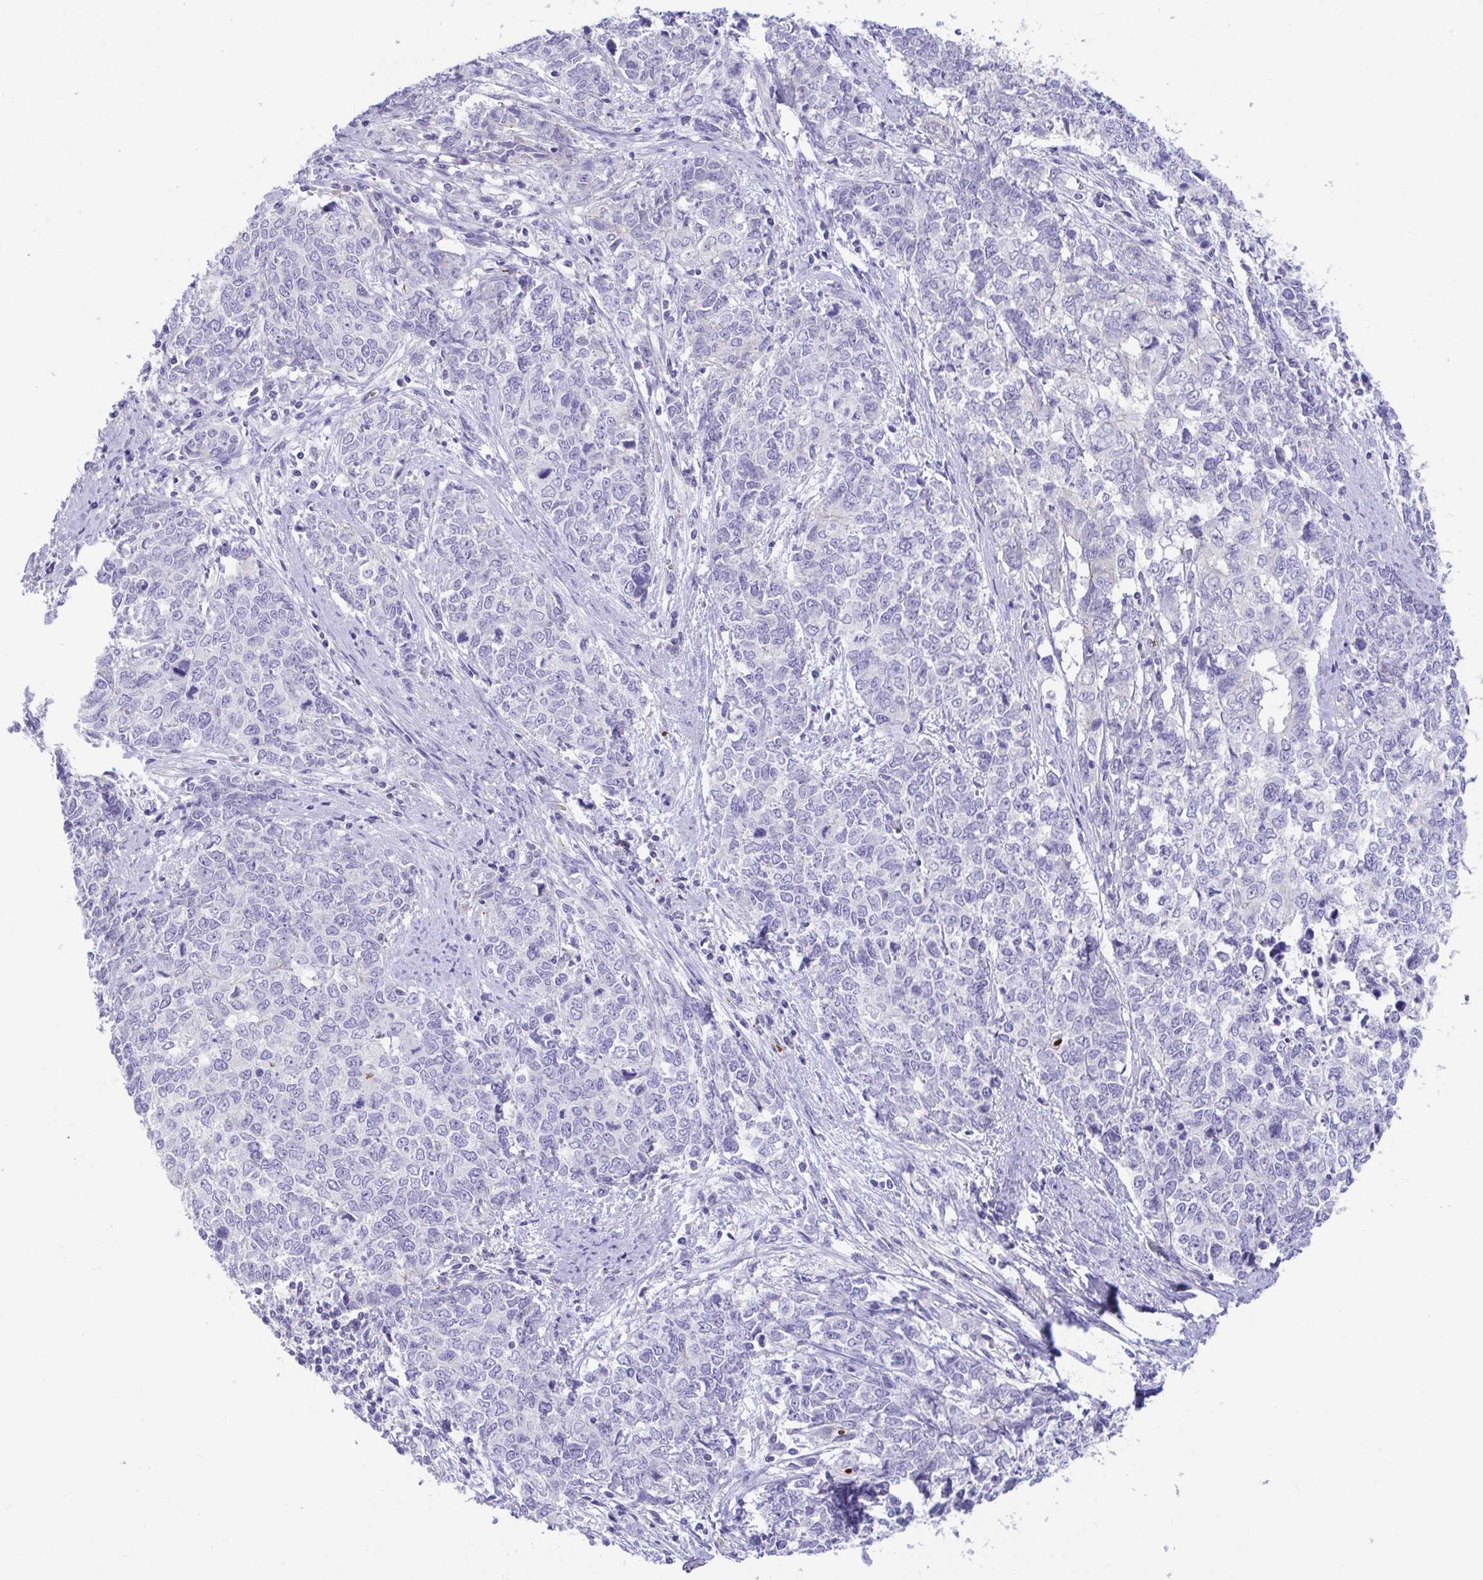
{"staining": {"intensity": "negative", "quantity": "none", "location": "none"}, "tissue": "cervical cancer", "cell_type": "Tumor cells", "image_type": "cancer", "snomed": [{"axis": "morphology", "description": "Adenocarcinoma, NOS"}, {"axis": "topography", "description": "Cervix"}], "caption": "Cervical adenocarcinoma was stained to show a protein in brown. There is no significant staining in tumor cells.", "gene": "TTC30B", "patient": {"sex": "female", "age": 63}}